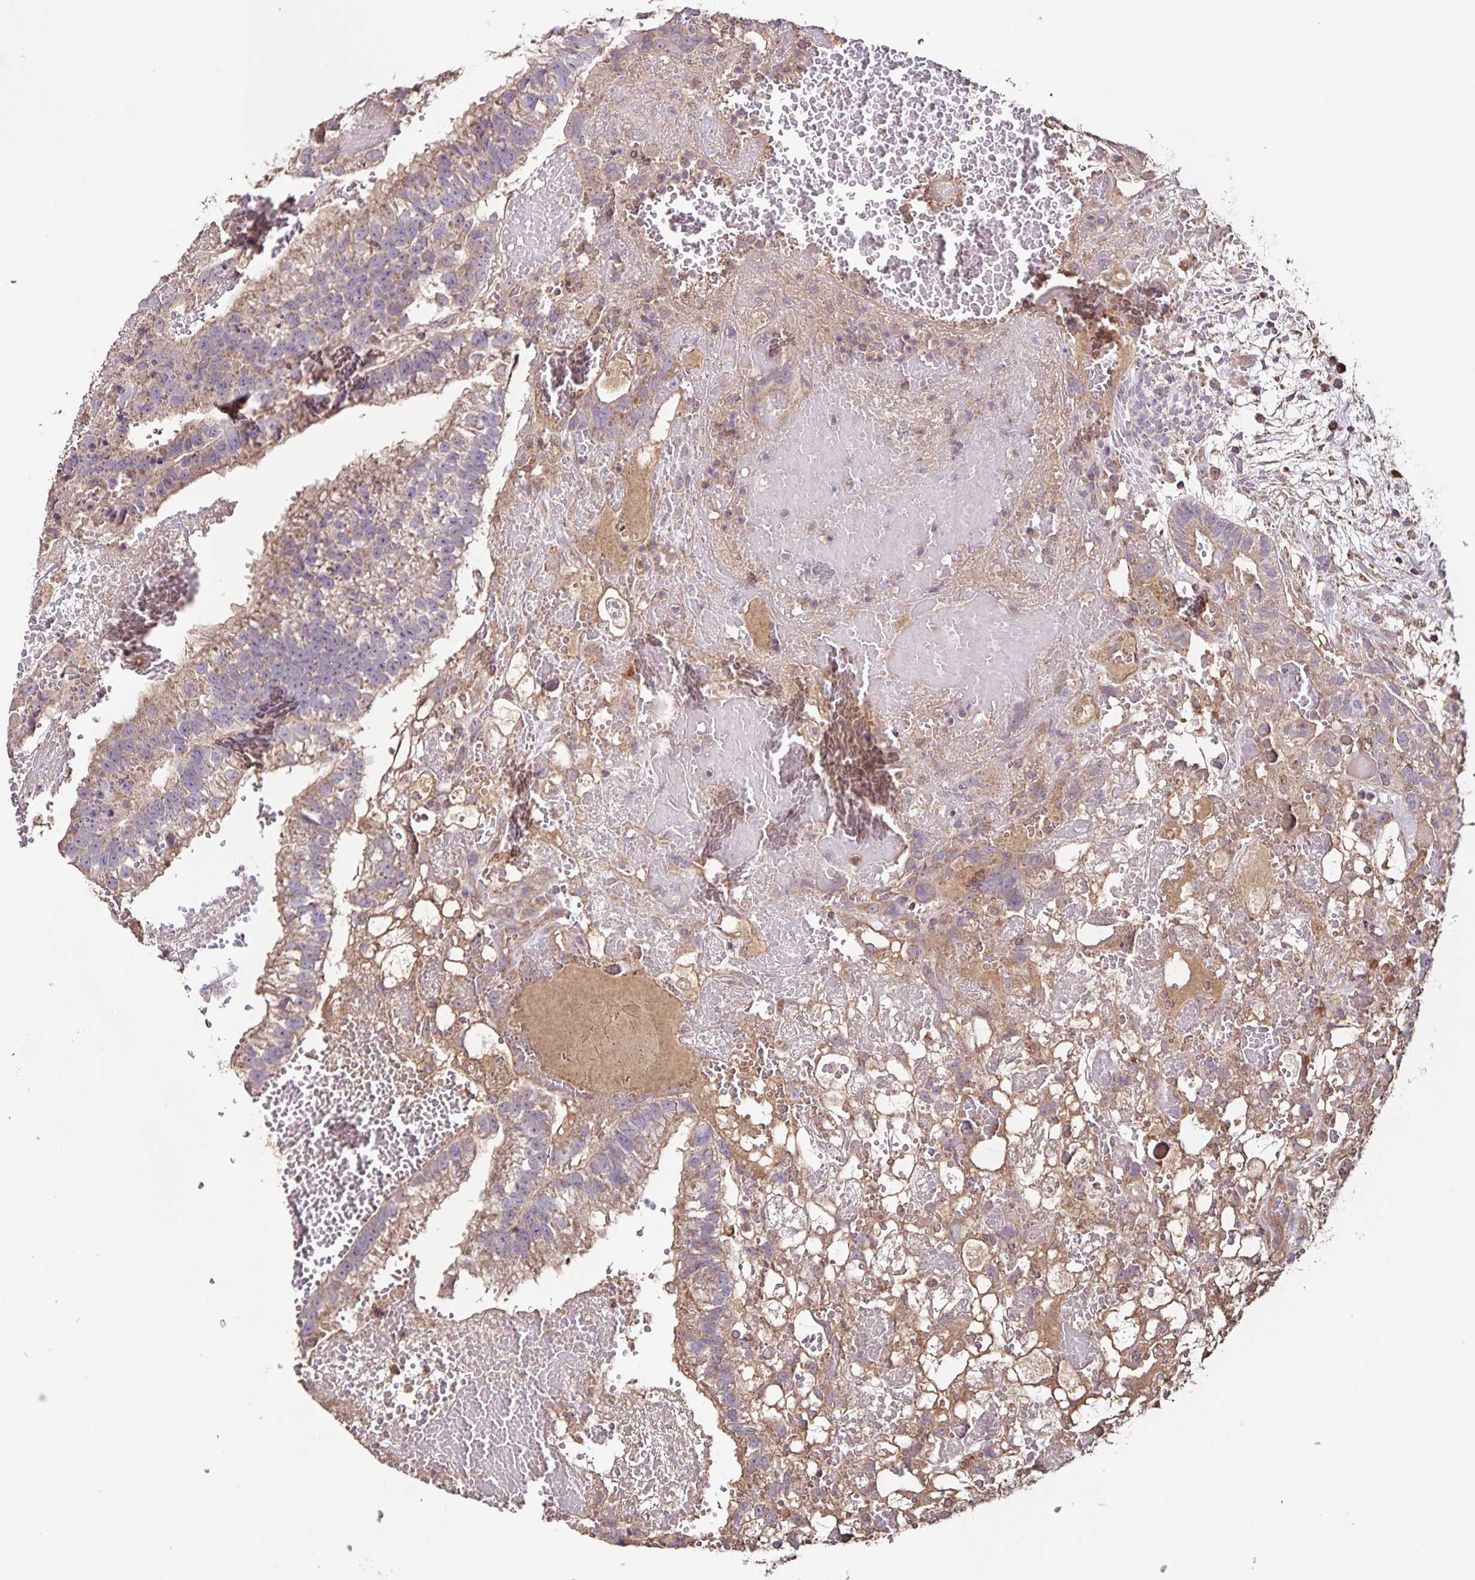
{"staining": {"intensity": "moderate", "quantity": ">75%", "location": "cytoplasmic/membranous"}, "tissue": "testis cancer", "cell_type": "Tumor cells", "image_type": "cancer", "snomed": [{"axis": "morphology", "description": "Normal tissue, NOS"}, {"axis": "morphology", "description": "Carcinoma, Embryonal, NOS"}, {"axis": "topography", "description": "Testis"}], "caption": "Embryonal carcinoma (testis) stained with immunohistochemistry (IHC) exhibits moderate cytoplasmic/membranous positivity in approximately >75% of tumor cells. Ihc stains the protein in brown and the nuclei are stained blue.", "gene": "MAN1A1", "patient": {"sex": "male", "age": 32}}